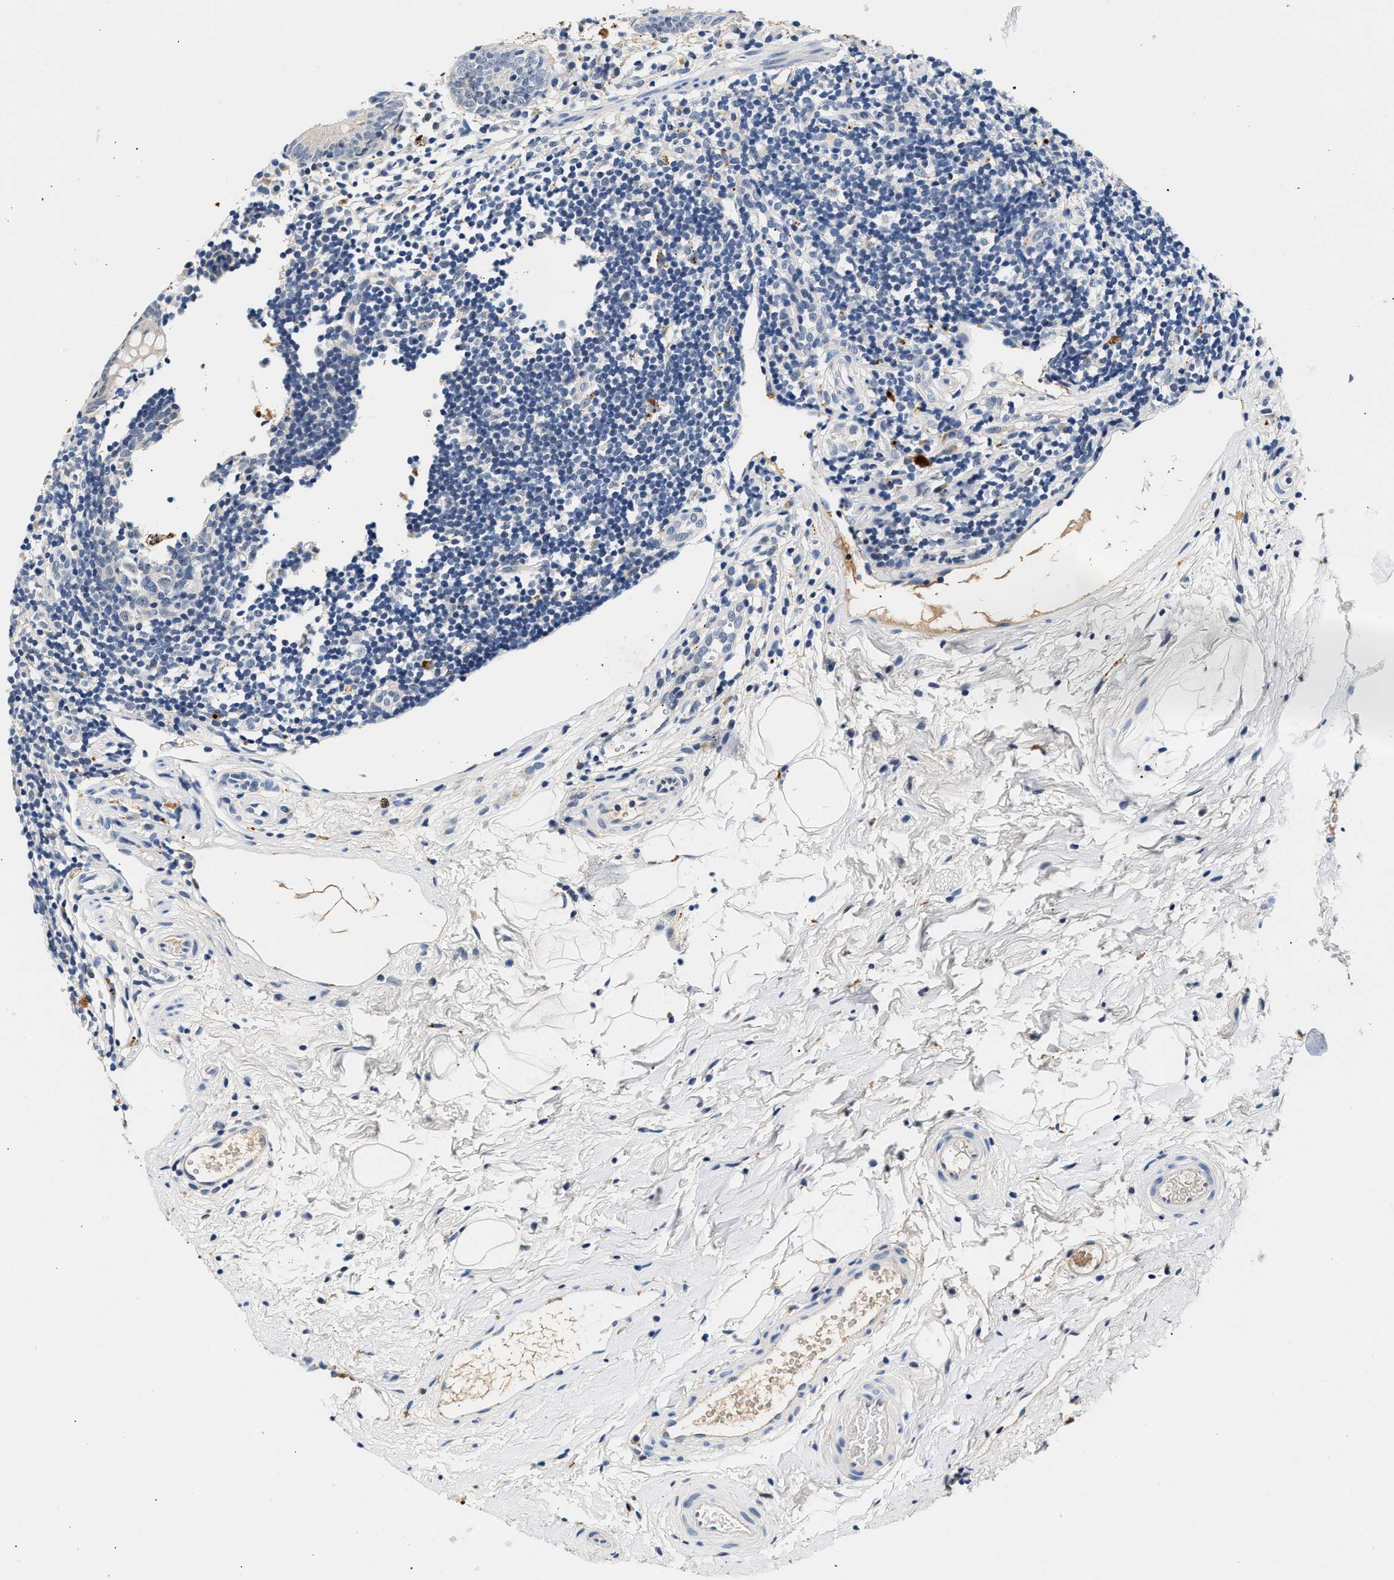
{"staining": {"intensity": "negative", "quantity": "none", "location": "none"}, "tissue": "appendix", "cell_type": "Glandular cells", "image_type": "normal", "snomed": [{"axis": "morphology", "description": "Normal tissue, NOS"}, {"axis": "topography", "description": "Appendix"}], "caption": "The image displays no staining of glandular cells in benign appendix. (Brightfield microscopy of DAB (3,3'-diaminobenzidine) IHC at high magnification).", "gene": "MED22", "patient": {"sex": "female", "age": 20}}